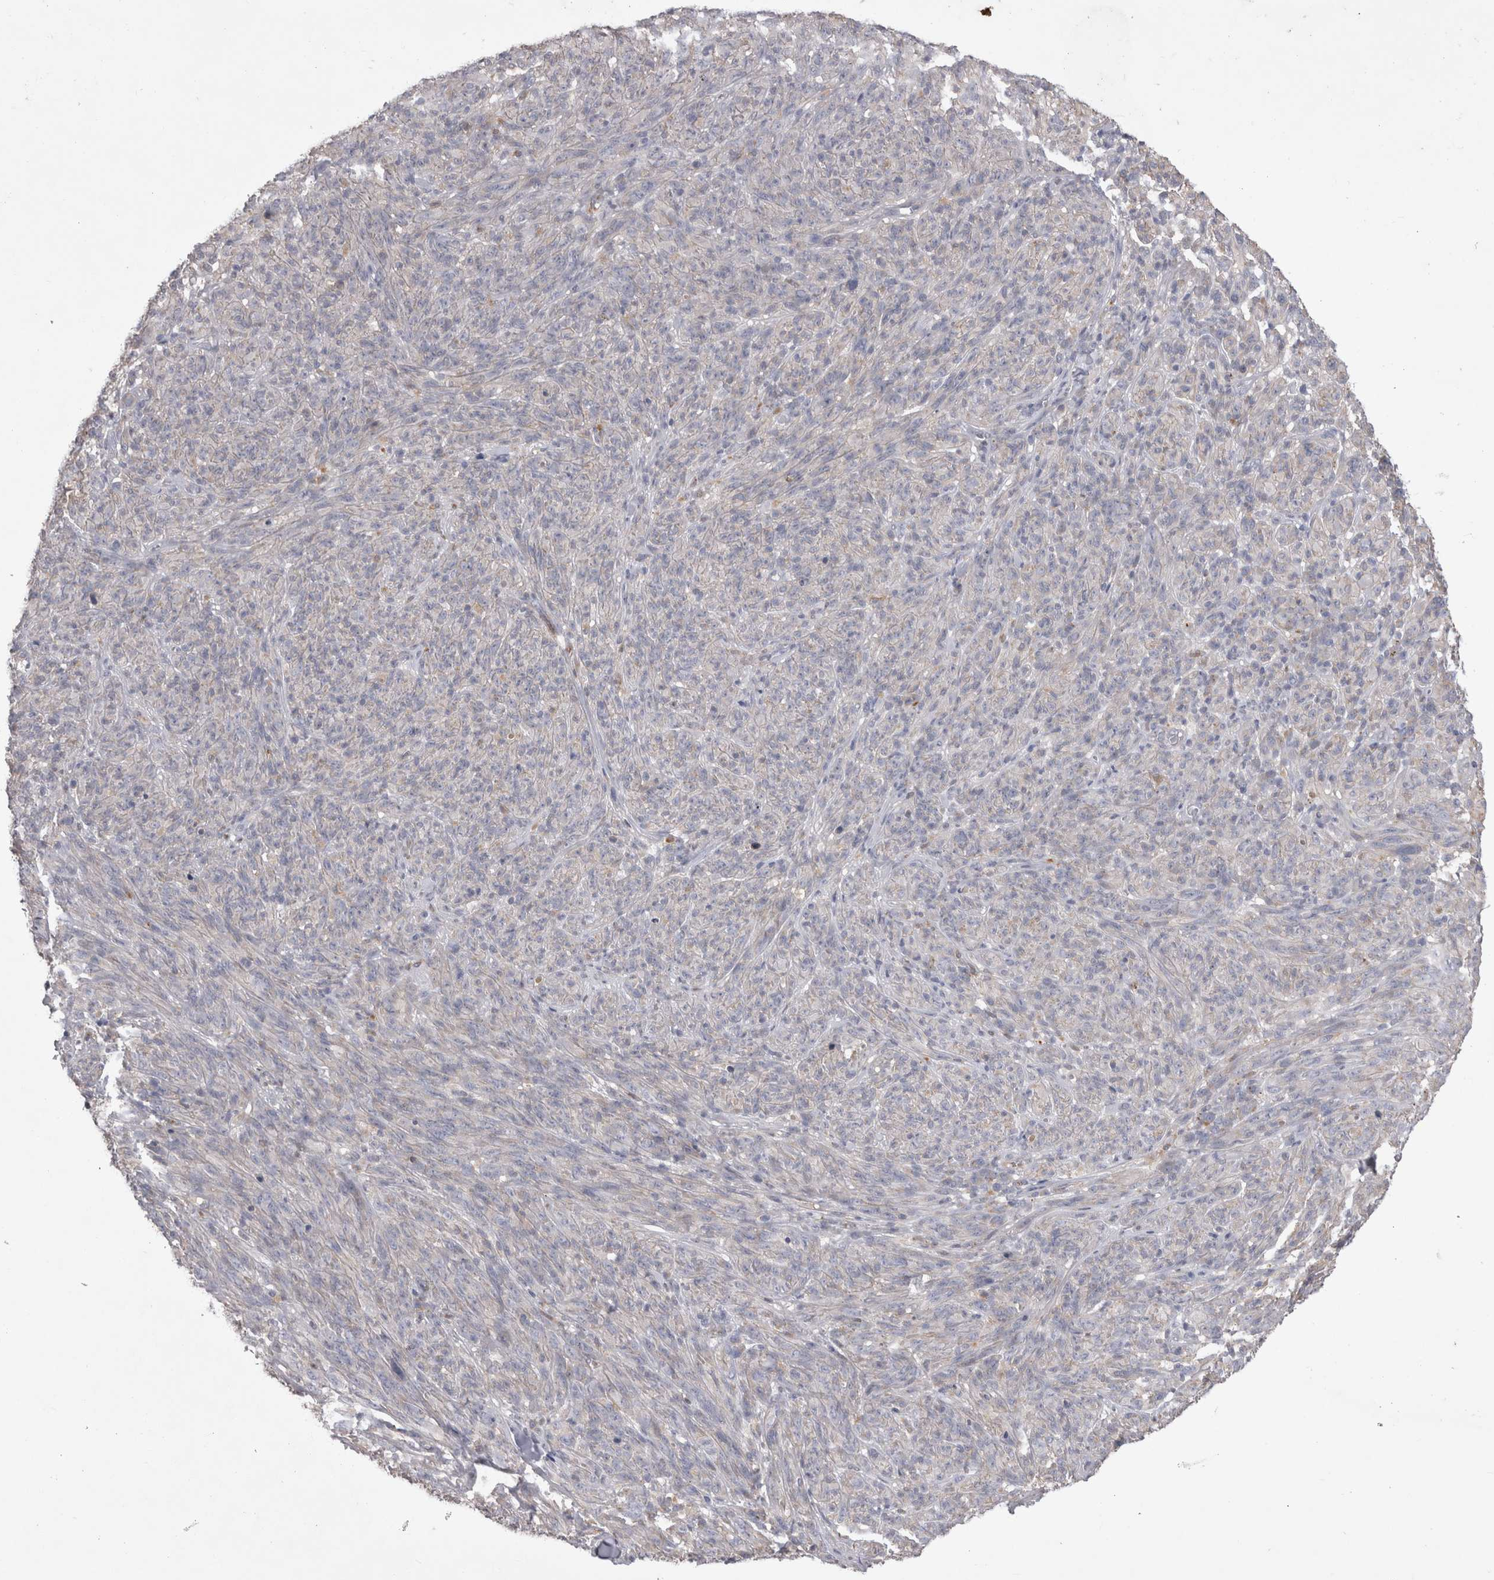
{"staining": {"intensity": "negative", "quantity": "none", "location": "none"}, "tissue": "melanoma", "cell_type": "Tumor cells", "image_type": "cancer", "snomed": [{"axis": "morphology", "description": "Malignant melanoma, NOS"}, {"axis": "topography", "description": "Skin of head"}], "caption": "Tumor cells show no significant expression in malignant melanoma.", "gene": "CTBS", "patient": {"sex": "male", "age": 96}}